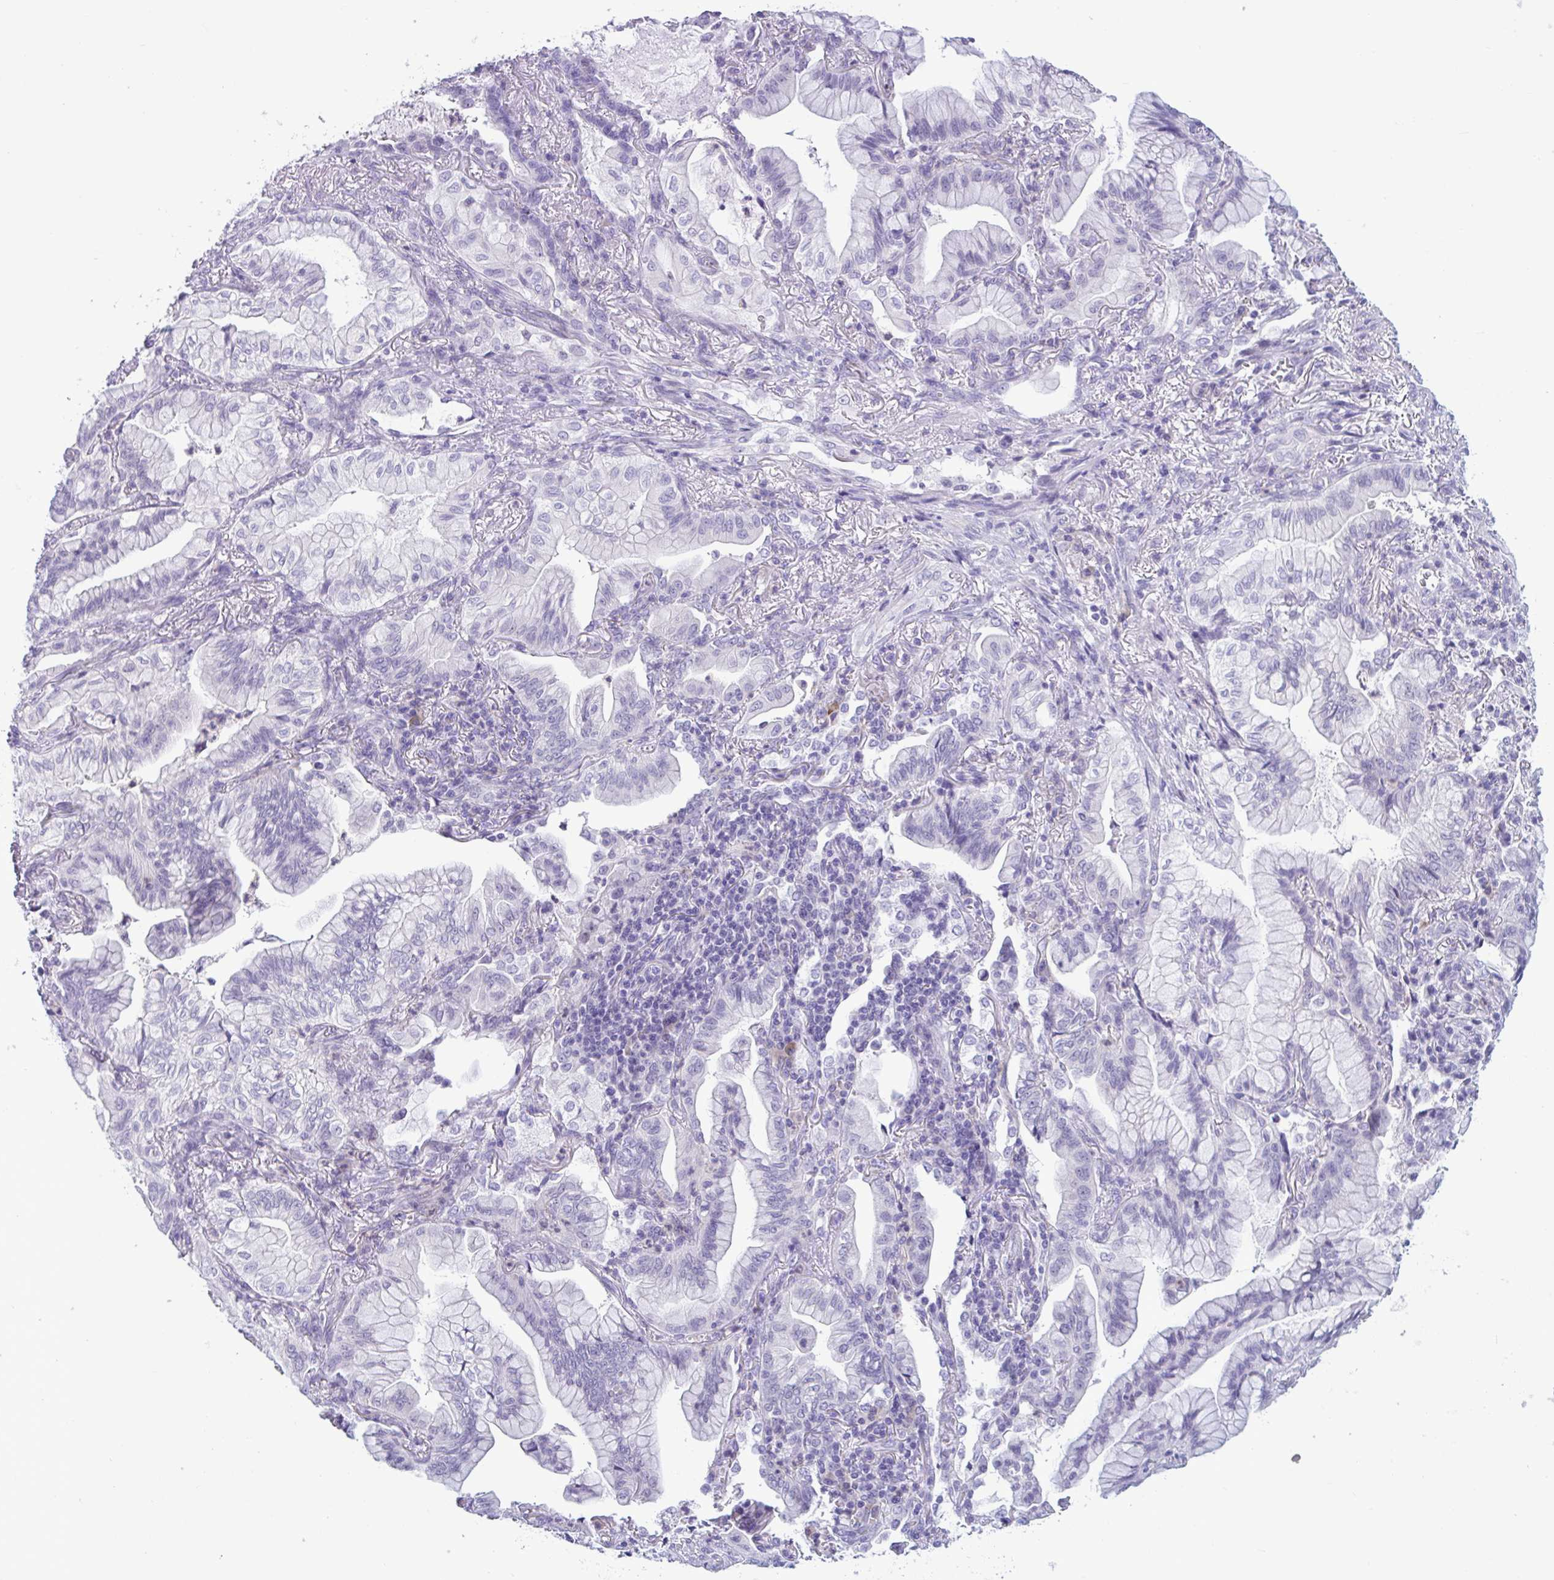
{"staining": {"intensity": "negative", "quantity": "none", "location": "none"}, "tissue": "lung cancer", "cell_type": "Tumor cells", "image_type": "cancer", "snomed": [{"axis": "morphology", "description": "Adenocarcinoma, NOS"}, {"axis": "topography", "description": "Lung"}], "caption": "A micrograph of lung cancer stained for a protein exhibits no brown staining in tumor cells.", "gene": "WNT9B", "patient": {"sex": "male", "age": 77}}